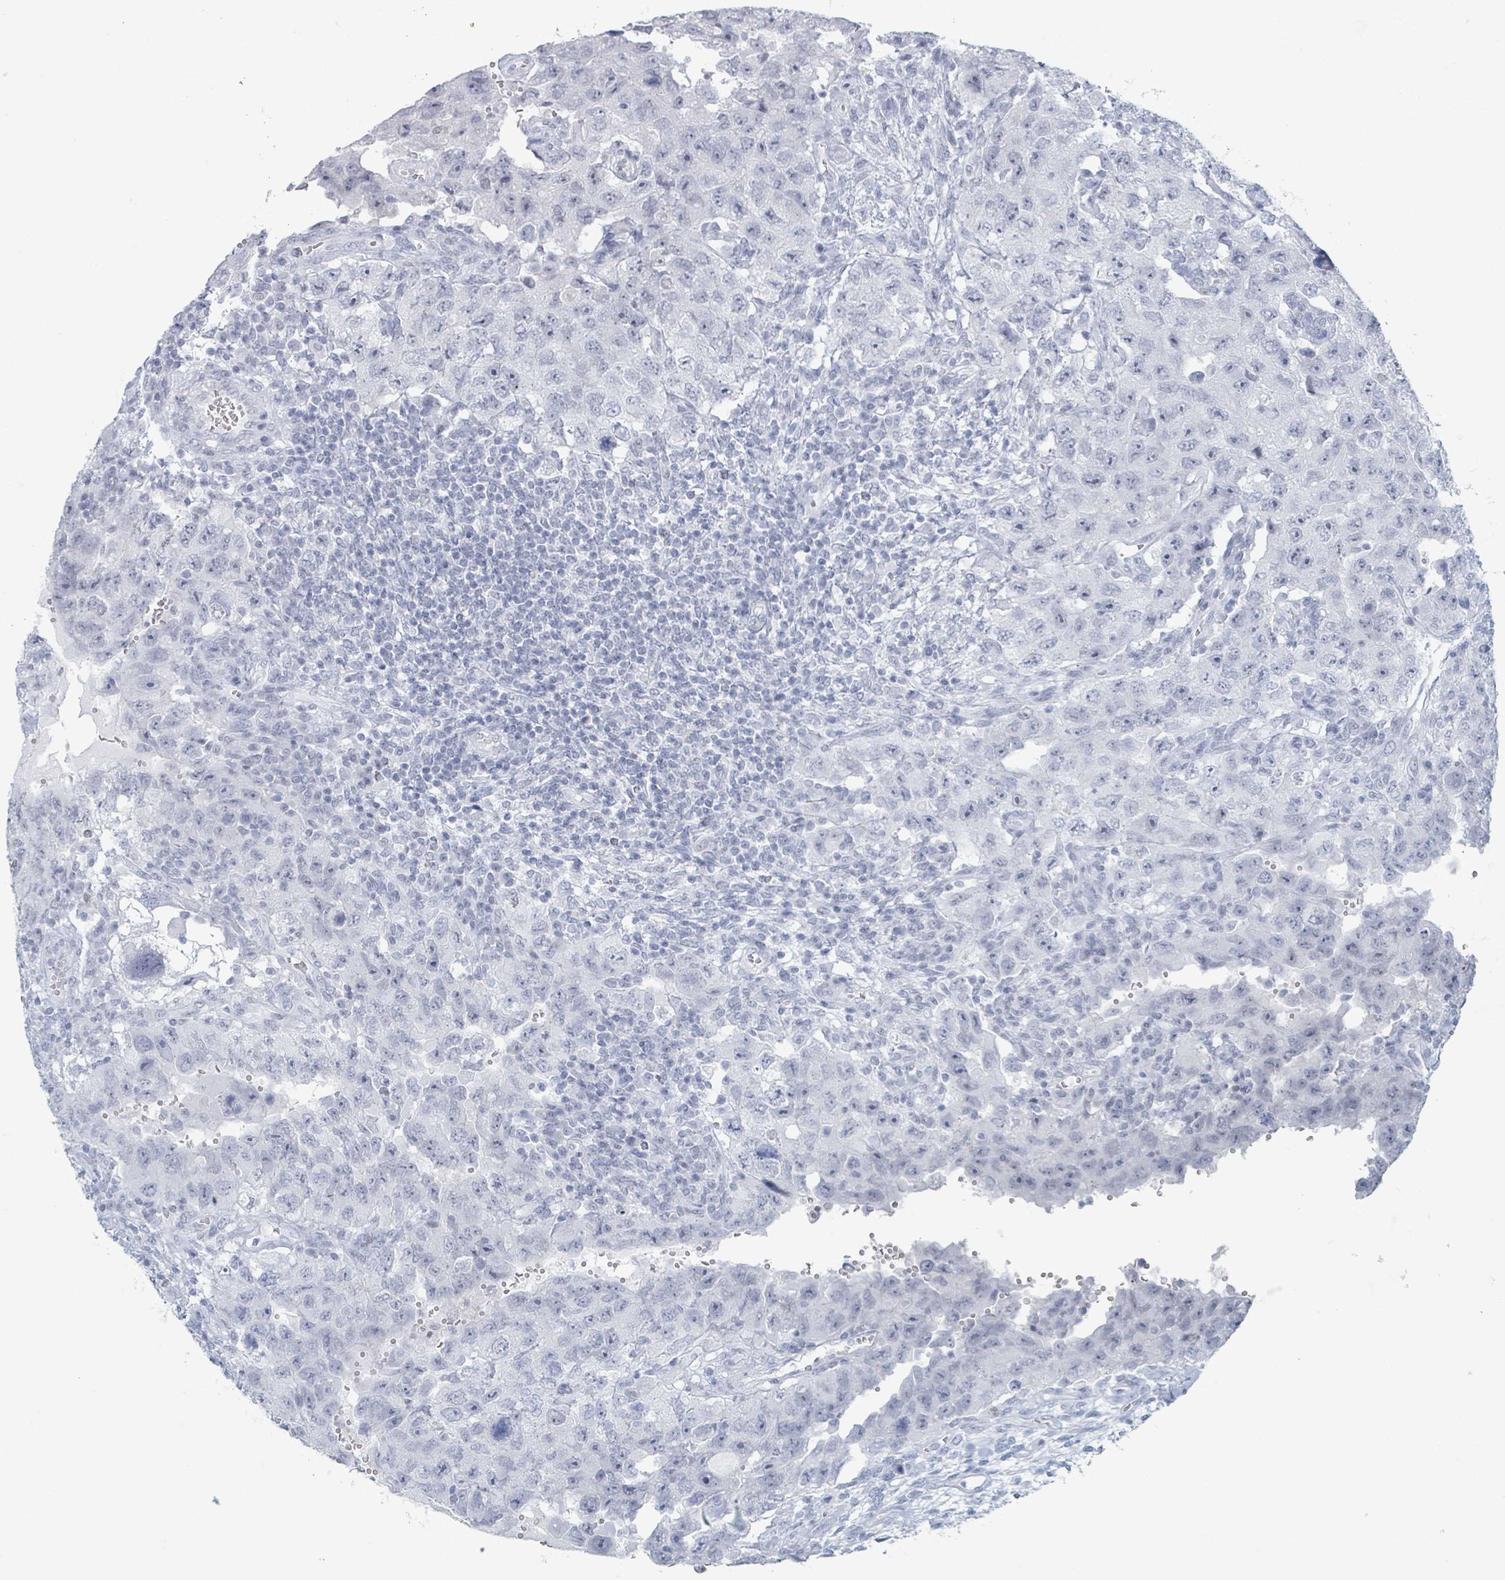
{"staining": {"intensity": "negative", "quantity": "none", "location": "none"}, "tissue": "testis cancer", "cell_type": "Tumor cells", "image_type": "cancer", "snomed": [{"axis": "morphology", "description": "Carcinoma, Embryonal, NOS"}, {"axis": "topography", "description": "Testis"}], "caption": "This is an immunohistochemistry histopathology image of testis embryonal carcinoma. There is no staining in tumor cells.", "gene": "GPR15LG", "patient": {"sex": "male", "age": 26}}